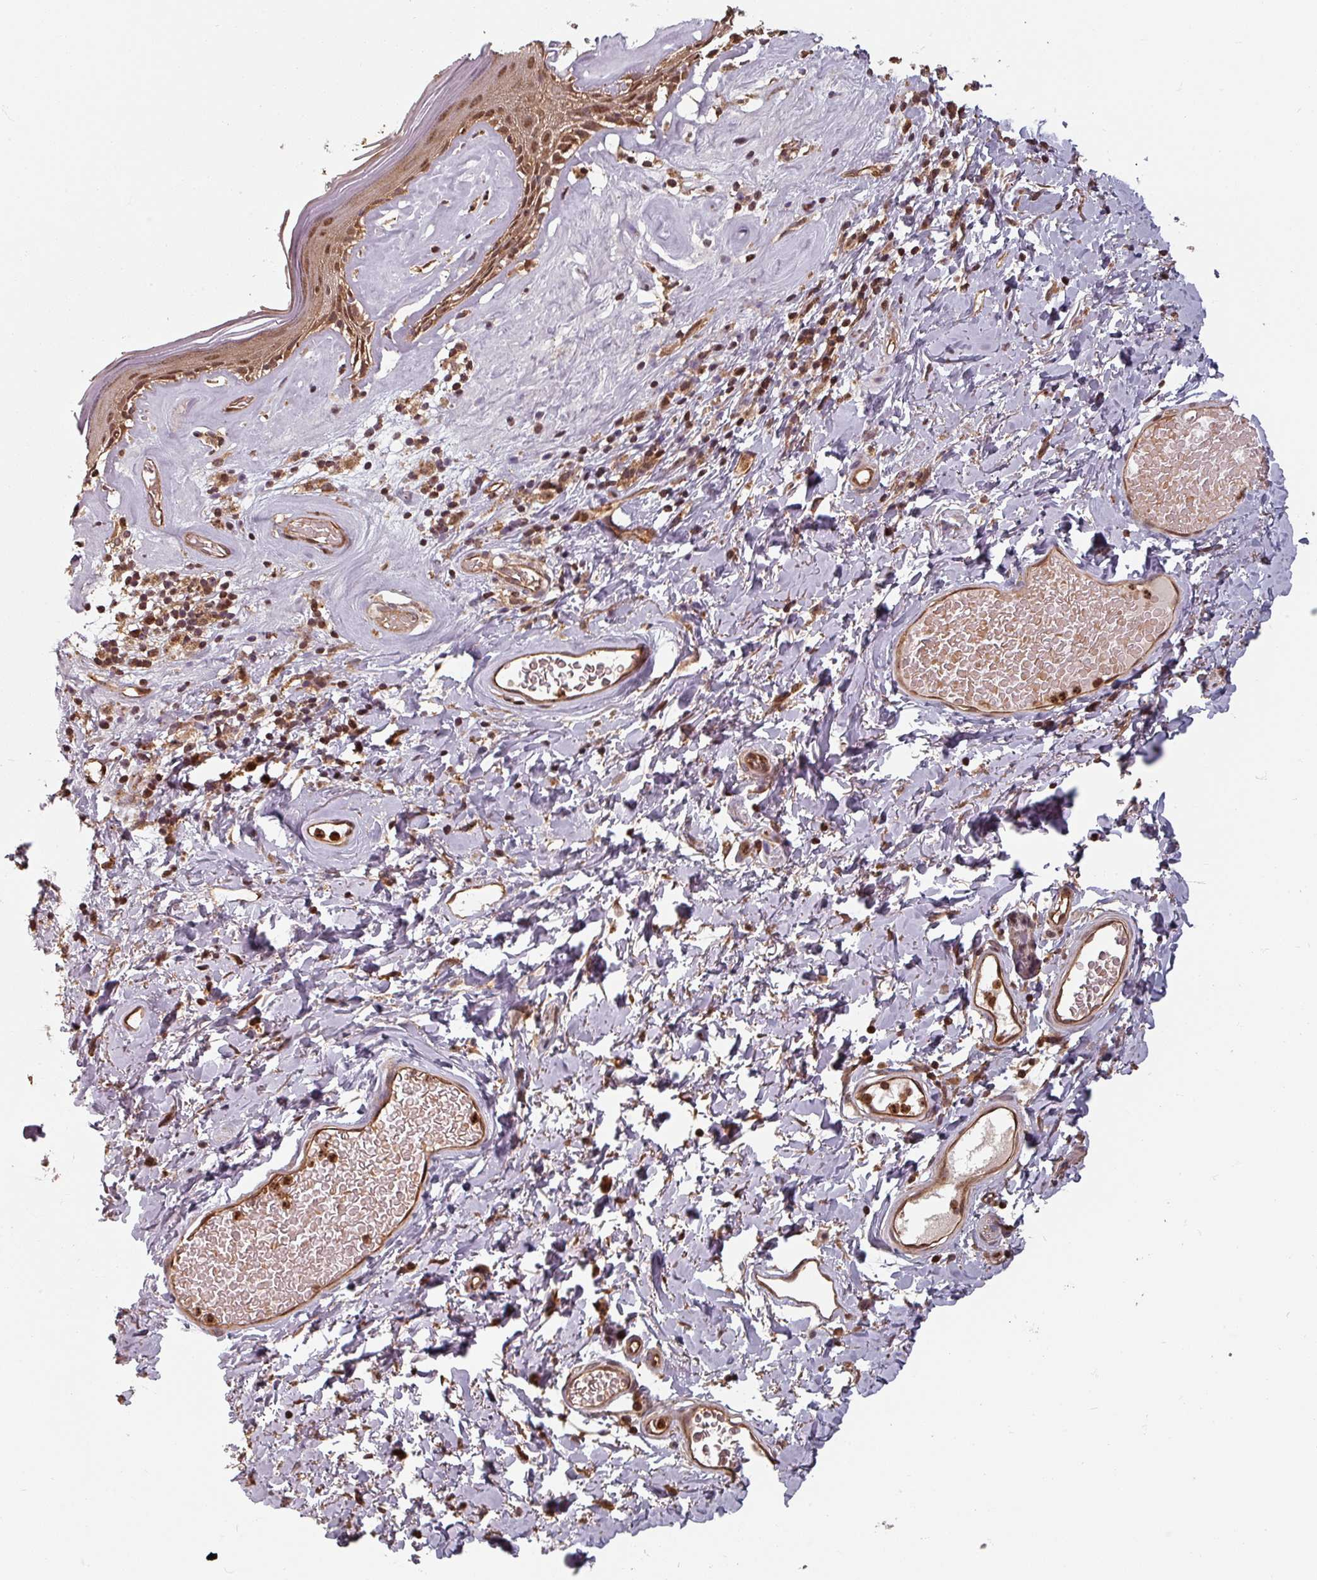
{"staining": {"intensity": "moderate", "quantity": ">75%", "location": "cytoplasmic/membranous,nuclear"}, "tissue": "skin", "cell_type": "Epidermal cells", "image_type": "normal", "snomed": [{"axis": "morphology", "description": "Normal tissue, NOS"}, {"axis": "morphology", "description": "Inflammation, NOS"}, {"axis": "topography", "description": "Vulva"}], "caption": "This is an image of immunohistochemistry staining of benign skin, which shows moderate positivity in the cytoplasmic/membranous,nuclear of epidermal cells.", "gene": "EID1", "patient": {"sex": "female", "age": 86}}